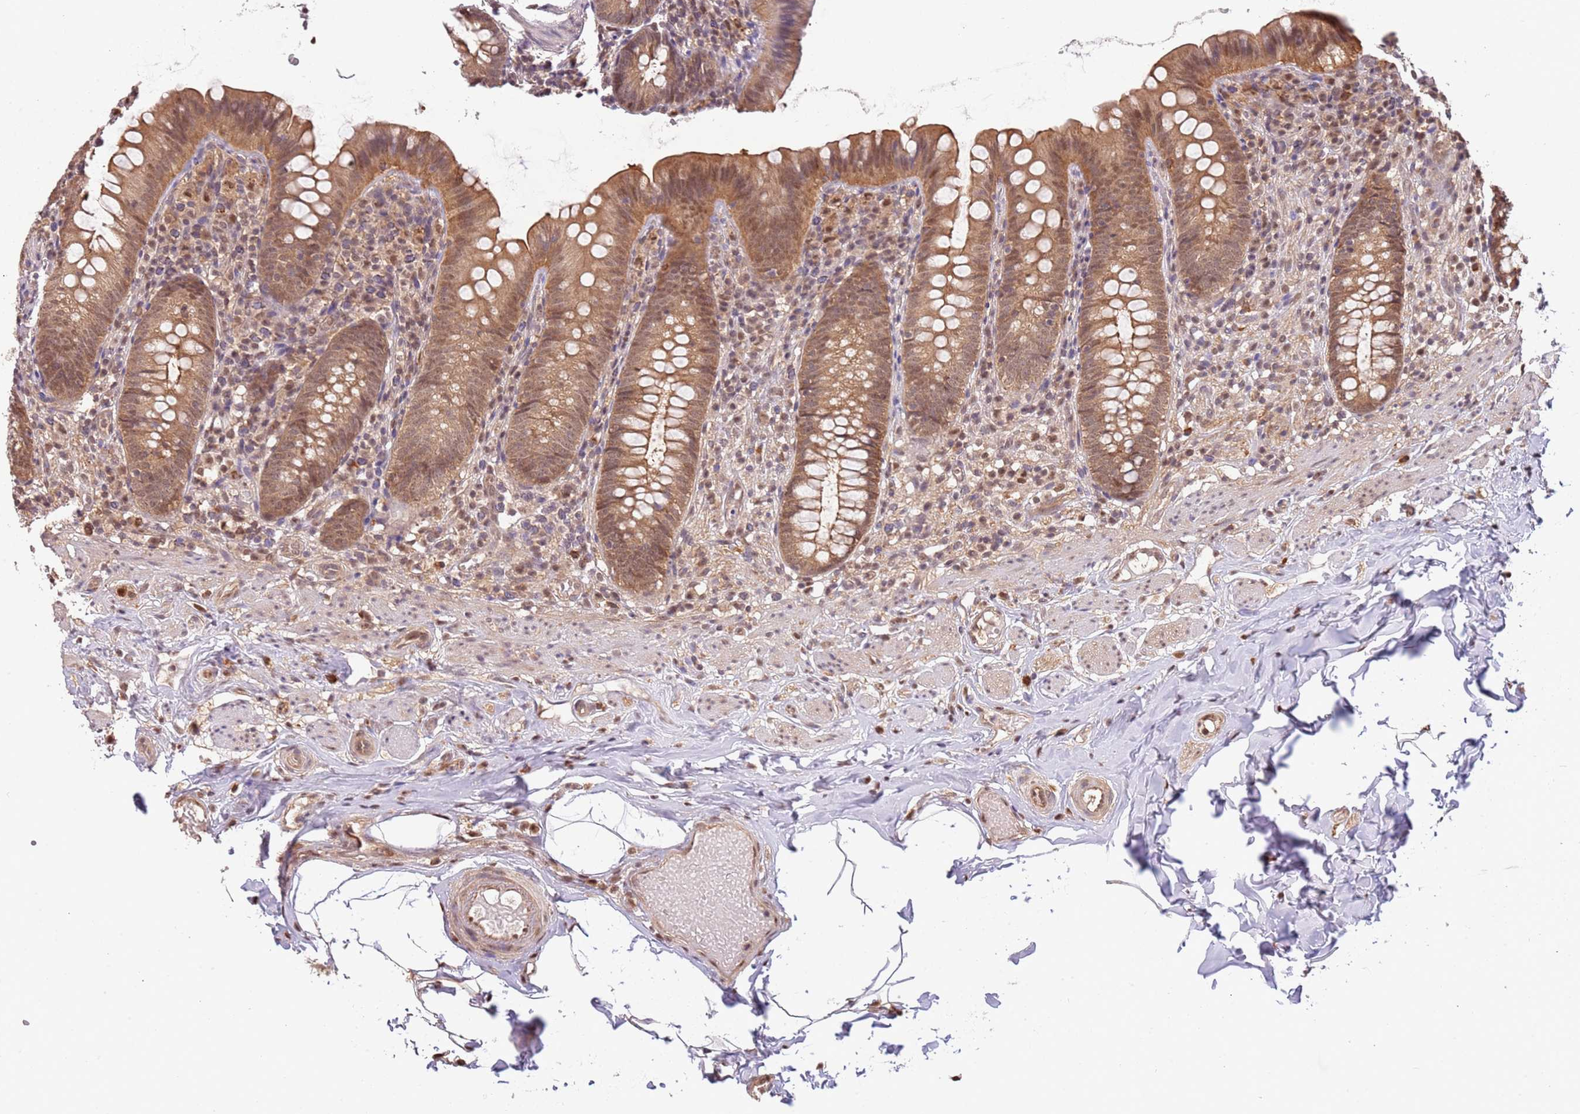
{"staining": {"intensity": "moderate", "quantity": "25%-75%", "location": "cytoplasmic/membranous,nuclear"}, "tissue": "appendix", "cell_type": "Glandular cells", "image_type": "normal", "snomed": [{"axis": "morphology", "description": "Normal tissue, NOS"}, {"axis": "topography", "description": "Appendix"}], "caption": "Glandular cells reveal medium levels of moderate cytoplasmic/membranous,nuclear staining in approximately 25%-75% of cells in benign appendix.", "gene": "PLSCR5", "patient": {"sex": "male", "age": 55}}